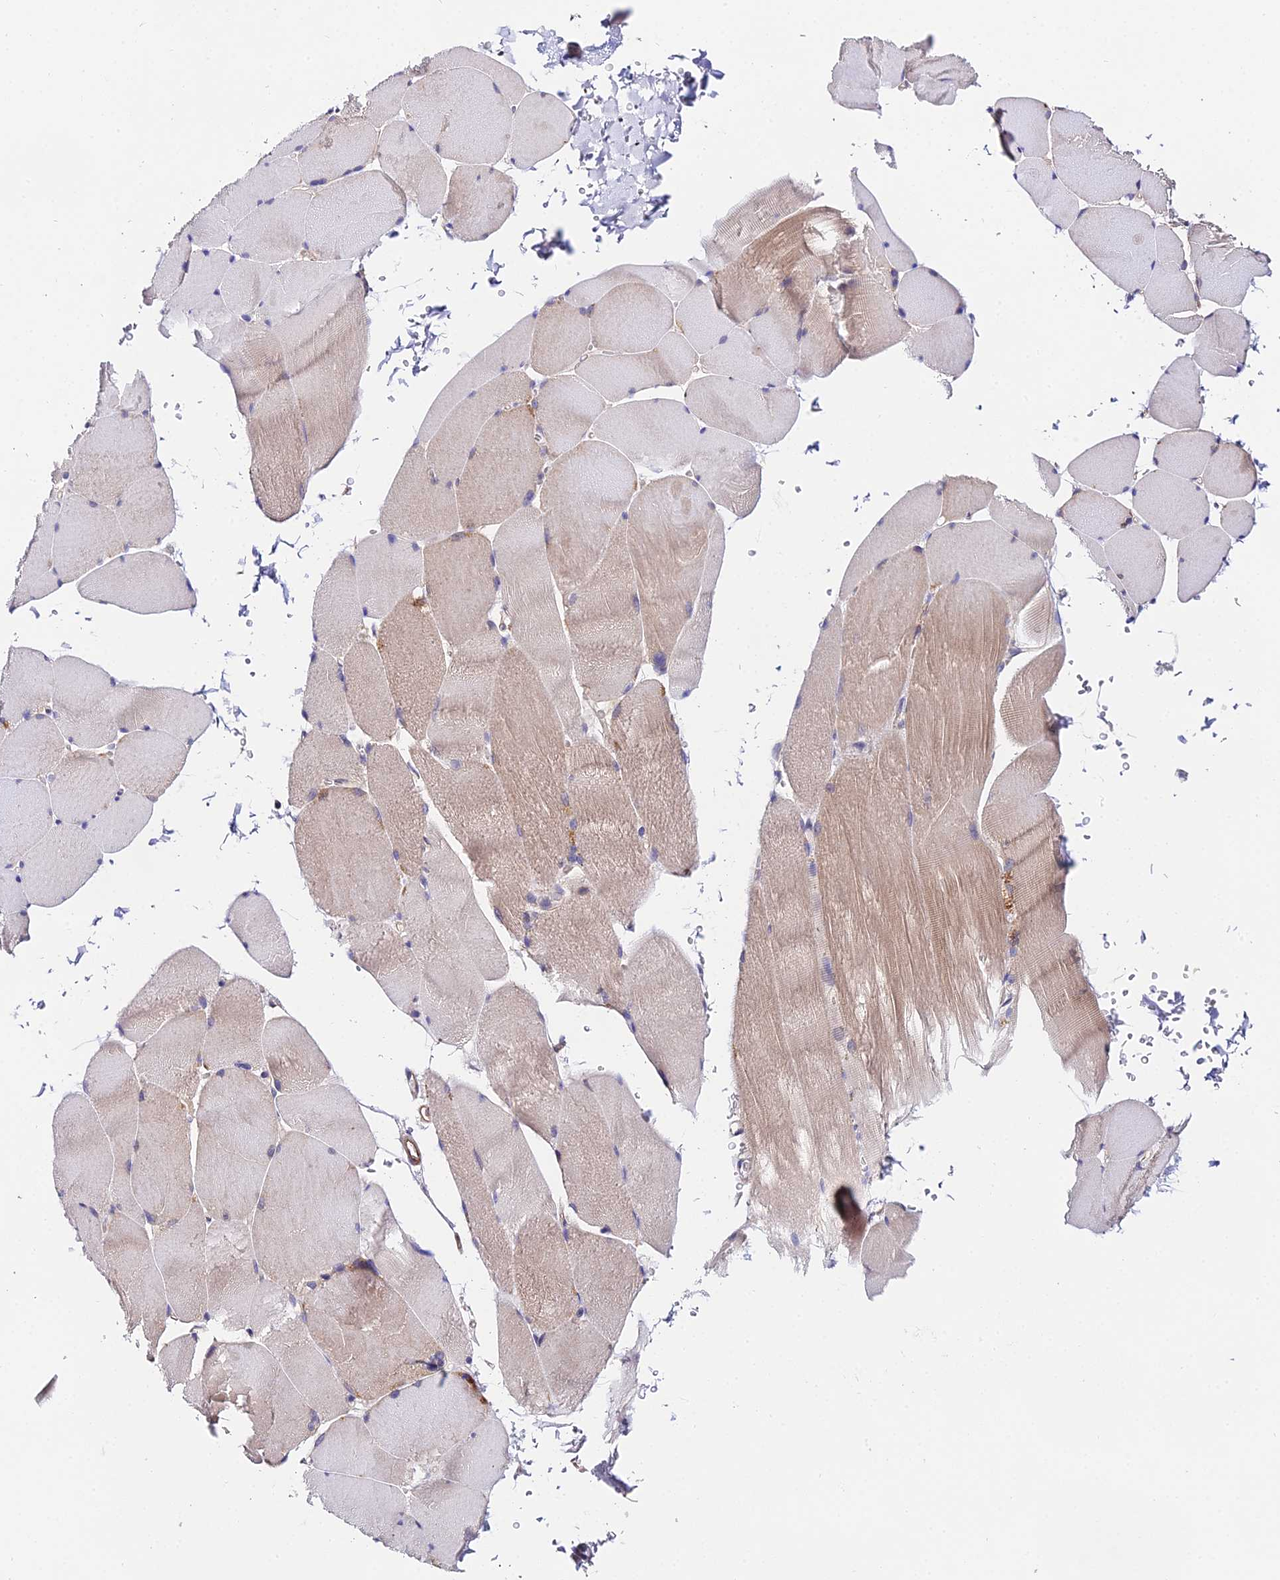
{"staining": {"intensity": "weak", "quantity": "25%-75%", "location": "cytoplasmic/membranous"}, "tissue": "skeletal muscle", "cell_type": "Myocytes", "image_type": "normal", "snomed": [{"axis": "morphology", "description": "Normal tissue, NOS"}, {"axis": "topography", "description": "Skin"}, {"axis": "topography", "description": "Skeletal muscle"}], "caption": "A high-resolution image shows immunohistochemistry (IHC) staining of unremarkable skeletal muscle, which exhibits weak cytoplasmic/membranous staining in approximately 25%-75% of myocytes. The protein is shown in brown color, while the nuclei are stained blue.", "gene": "PPP2R2A", "patient": {"sex": "male", "age": 83}}